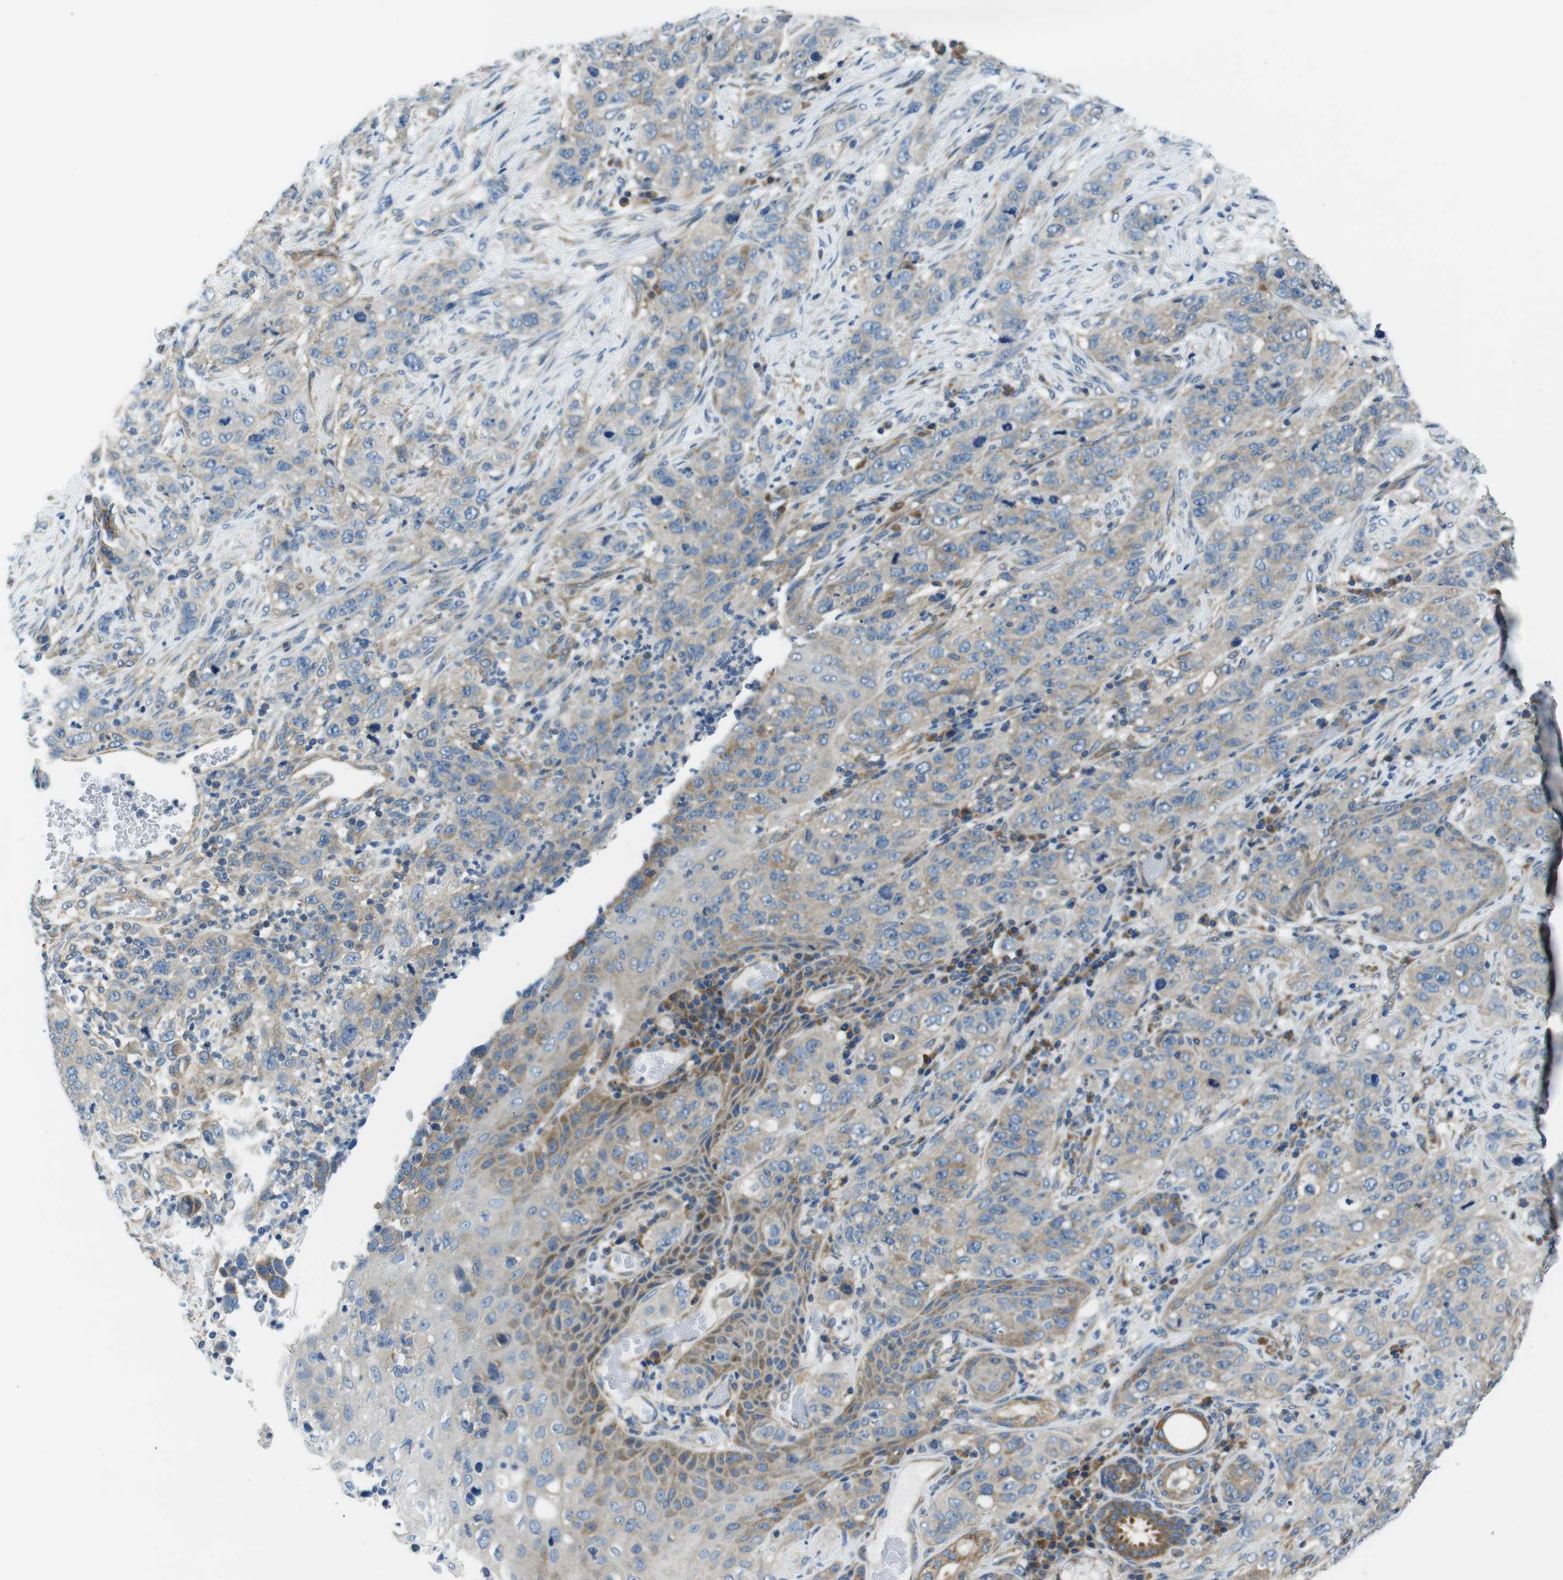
{"staining": {"intensity": "weak", "quantity": ">75%", "location": "cytoplasmic/membranous"}, "tissue": "stomach cancer", "cell_type": "Tumor cells", "image_type": "cancer", "snomed": [{"axis": "morphology", "description": "Adenocarcinoma, NOS"}, {"axis": "topography", "description": "Stomach"}], "caption": "Tumor cells reveal weak cytoplasmic/membranous expression in approximately >75% of cells in stomach adenocarcinoma.", "gene": "EIF2B5", "patient": {"sex": "male", "age": 48}}